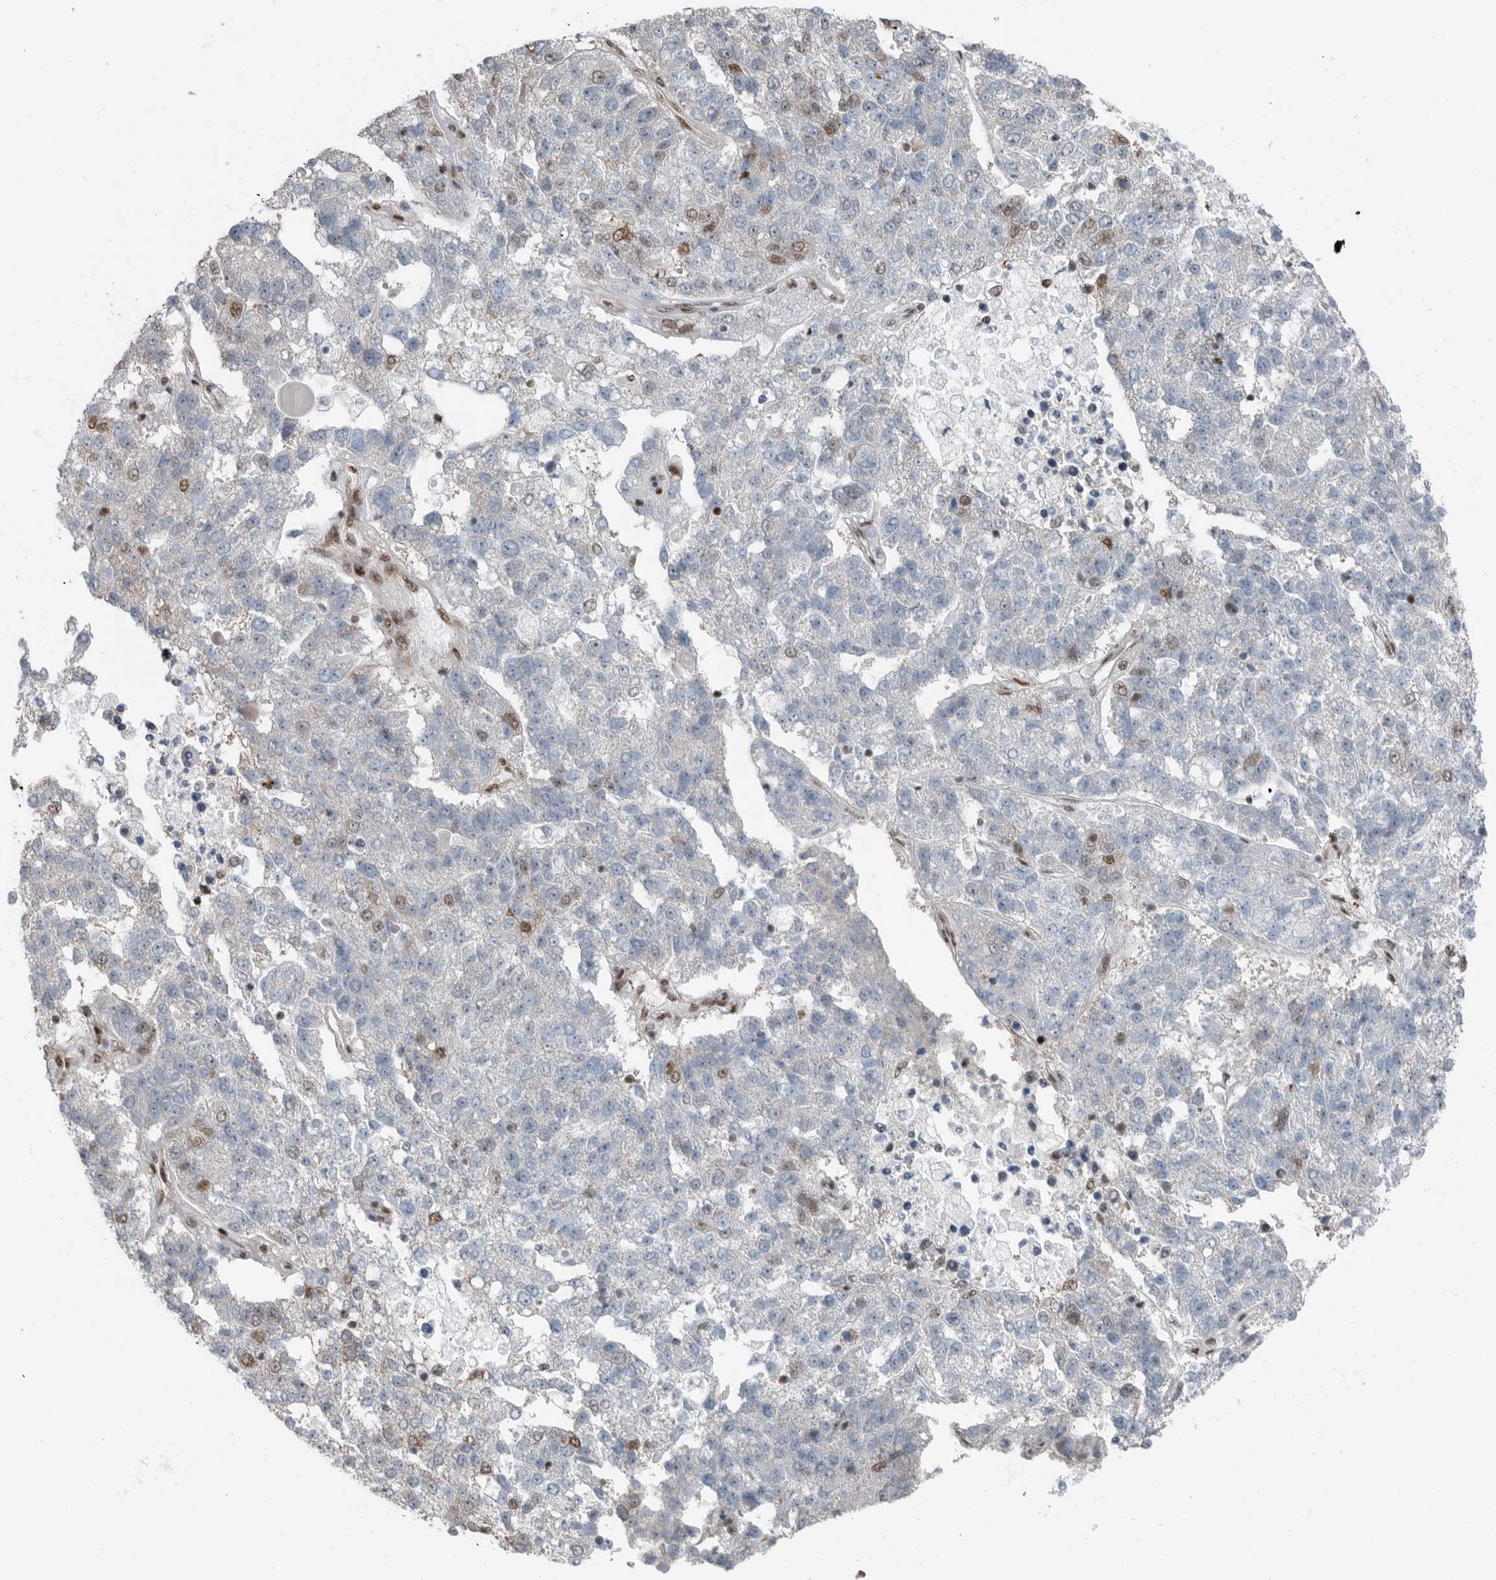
{"staining": {"intensity": "moderate", "quantity": "<25%", "location": "nuclear"}, "tissue": "pancreatic cancer", "cell_type": "Tumor cells", "image_type": "cancer", "snomed": [{"axis": "morphology", "description": "Adenocarcinoma, NOS"}, {"axis": "topography", "description": "Pancreas"}], "caption": "Adenocarcinoma (pancreatic) stained with a brown dye reveals moderate nuclear positive expression in approximately <25% of tumor cells.", "gene": "BLZF1", "patient": {"sex": "female", "age": 61}}